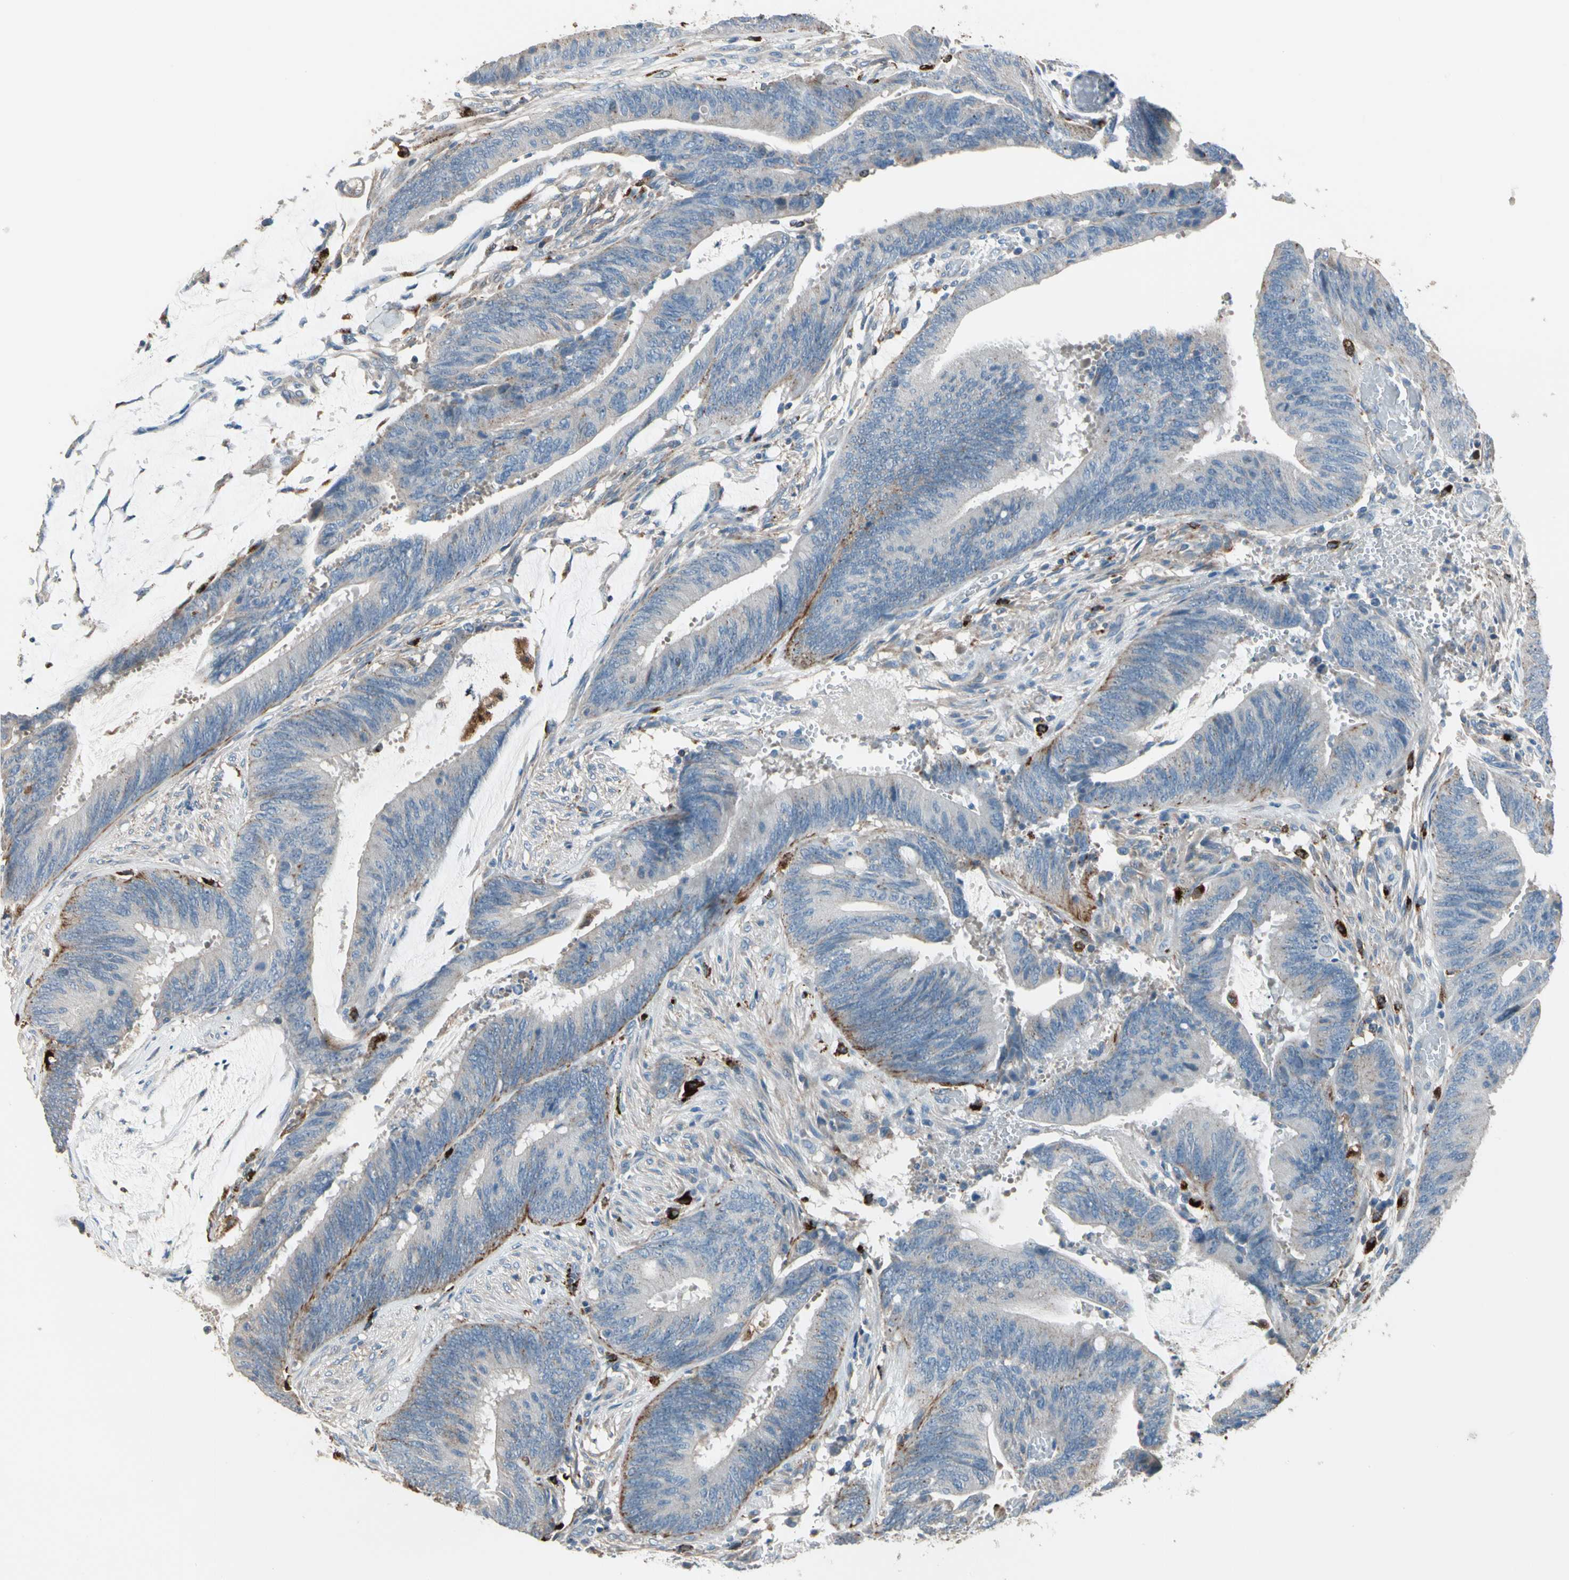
{"staining": {"intensity": "weak", "quantity": "<25%", "location": "cytoplasmic/membranous"}, "tissue": "colorectal cancer", "cell_type": "Tumor cells", "image_type": "cancer", "snomed": [{"axis": "morphology", "description": "Adenocarcinoma, NOS"}, {"axis": "topography", "description": "Rectum"}], "caption": "Immunohistochemistry (IHC) of human colorectal cancer reveals no expression in tumor cells. (DAB IHC with hematoxylin counter stain).", "gene": "GM2A", "patient": {"sex": "female", "age": 66}}